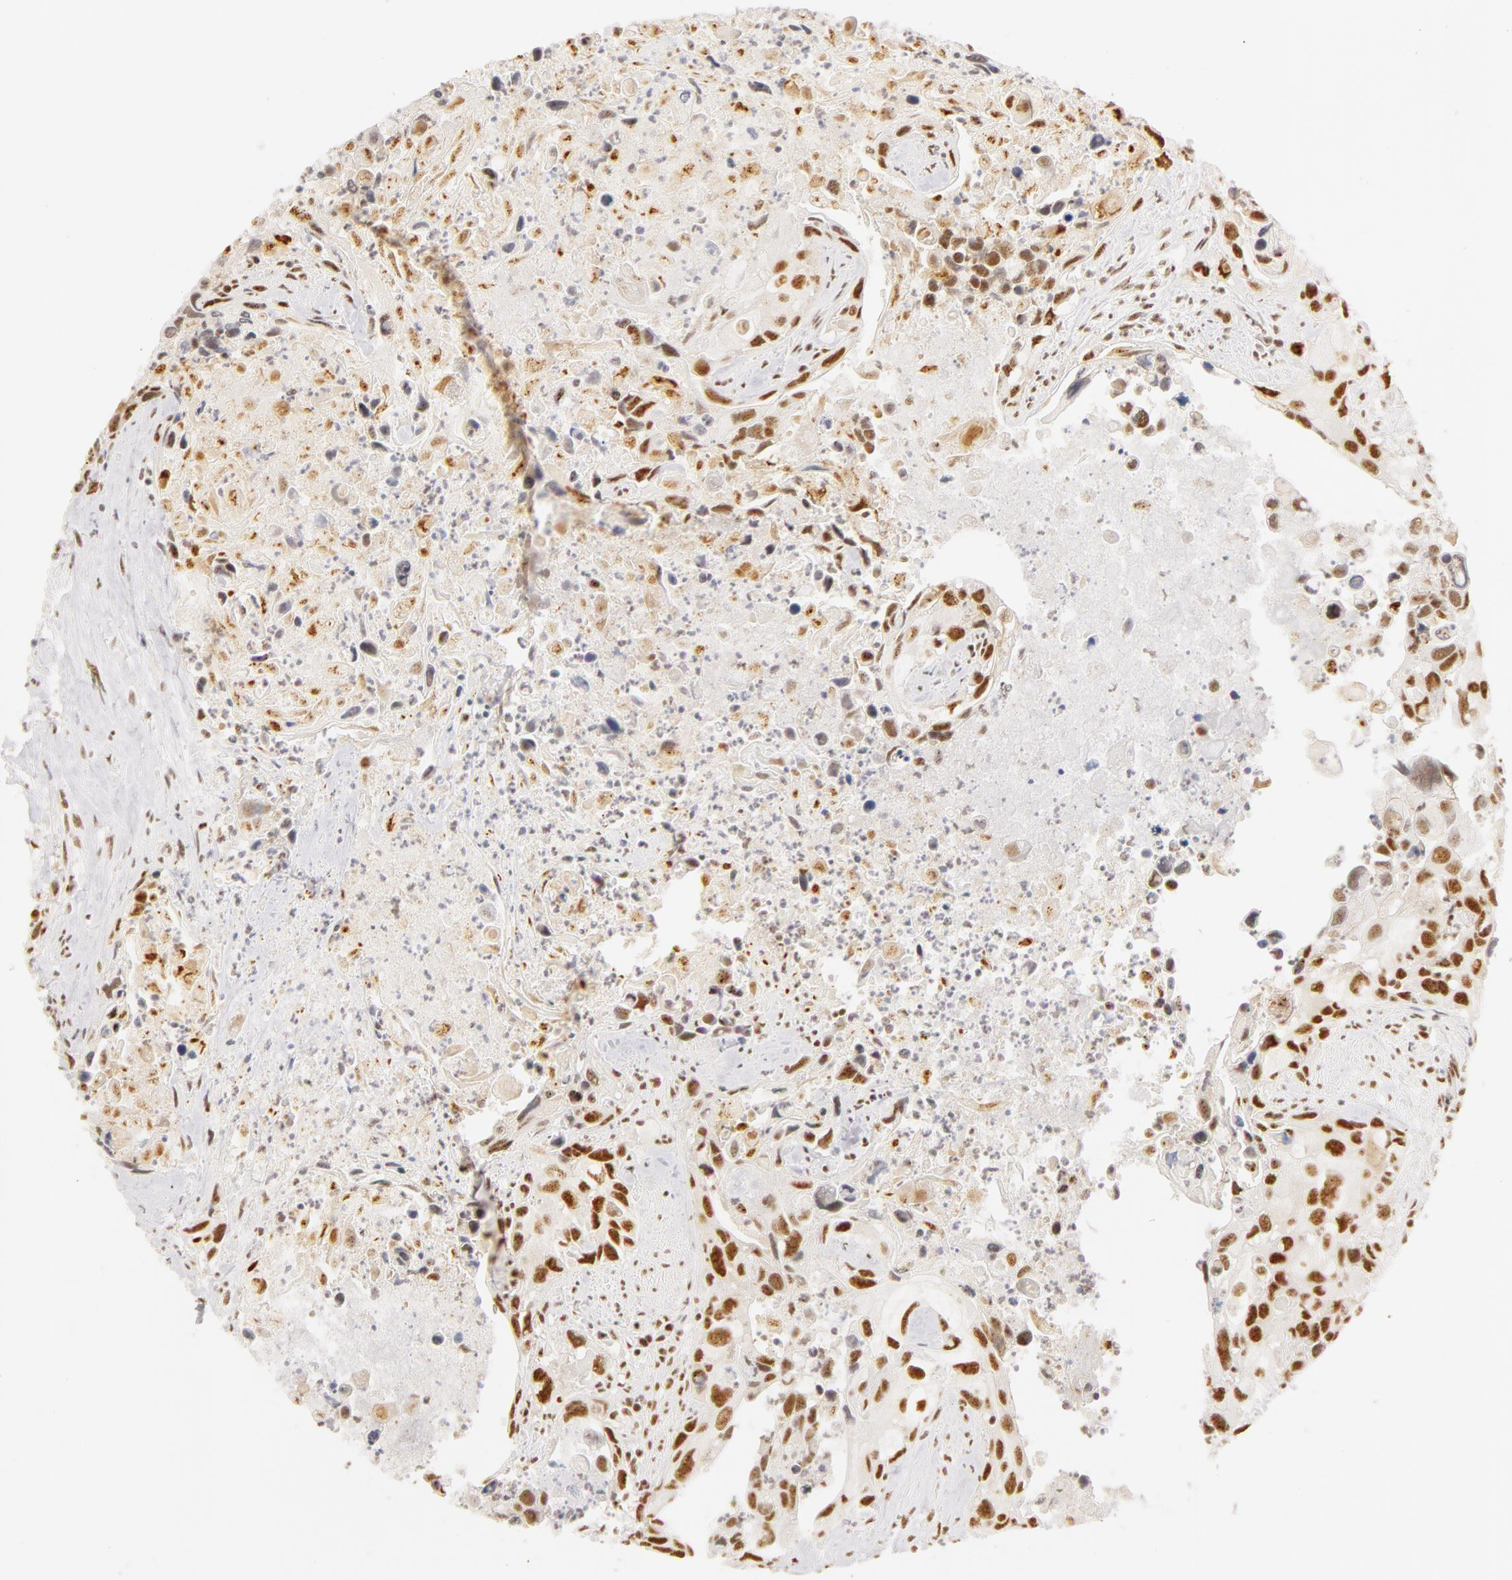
{"staining": {"intensity": "moderate", "quantity": ">75%", "location": "nuclear"}, "tissue": "urothelial cancer", "cell_type": "Tumor cells", "image_type": "cancer", "snomed": [{"axis": "morphology", "description": "Urothelial carcinoma, High grade"}, {"axis": "topography", "description": "Urinary bladder"}], "caption": "Urothelial cancer was stained to show a protein in brown. There is medium levels of moderate nuclear staining in approximately >75% of tumor cells.", "gene": "RBM39", "patient": {"sex": "male", "age": 71}}